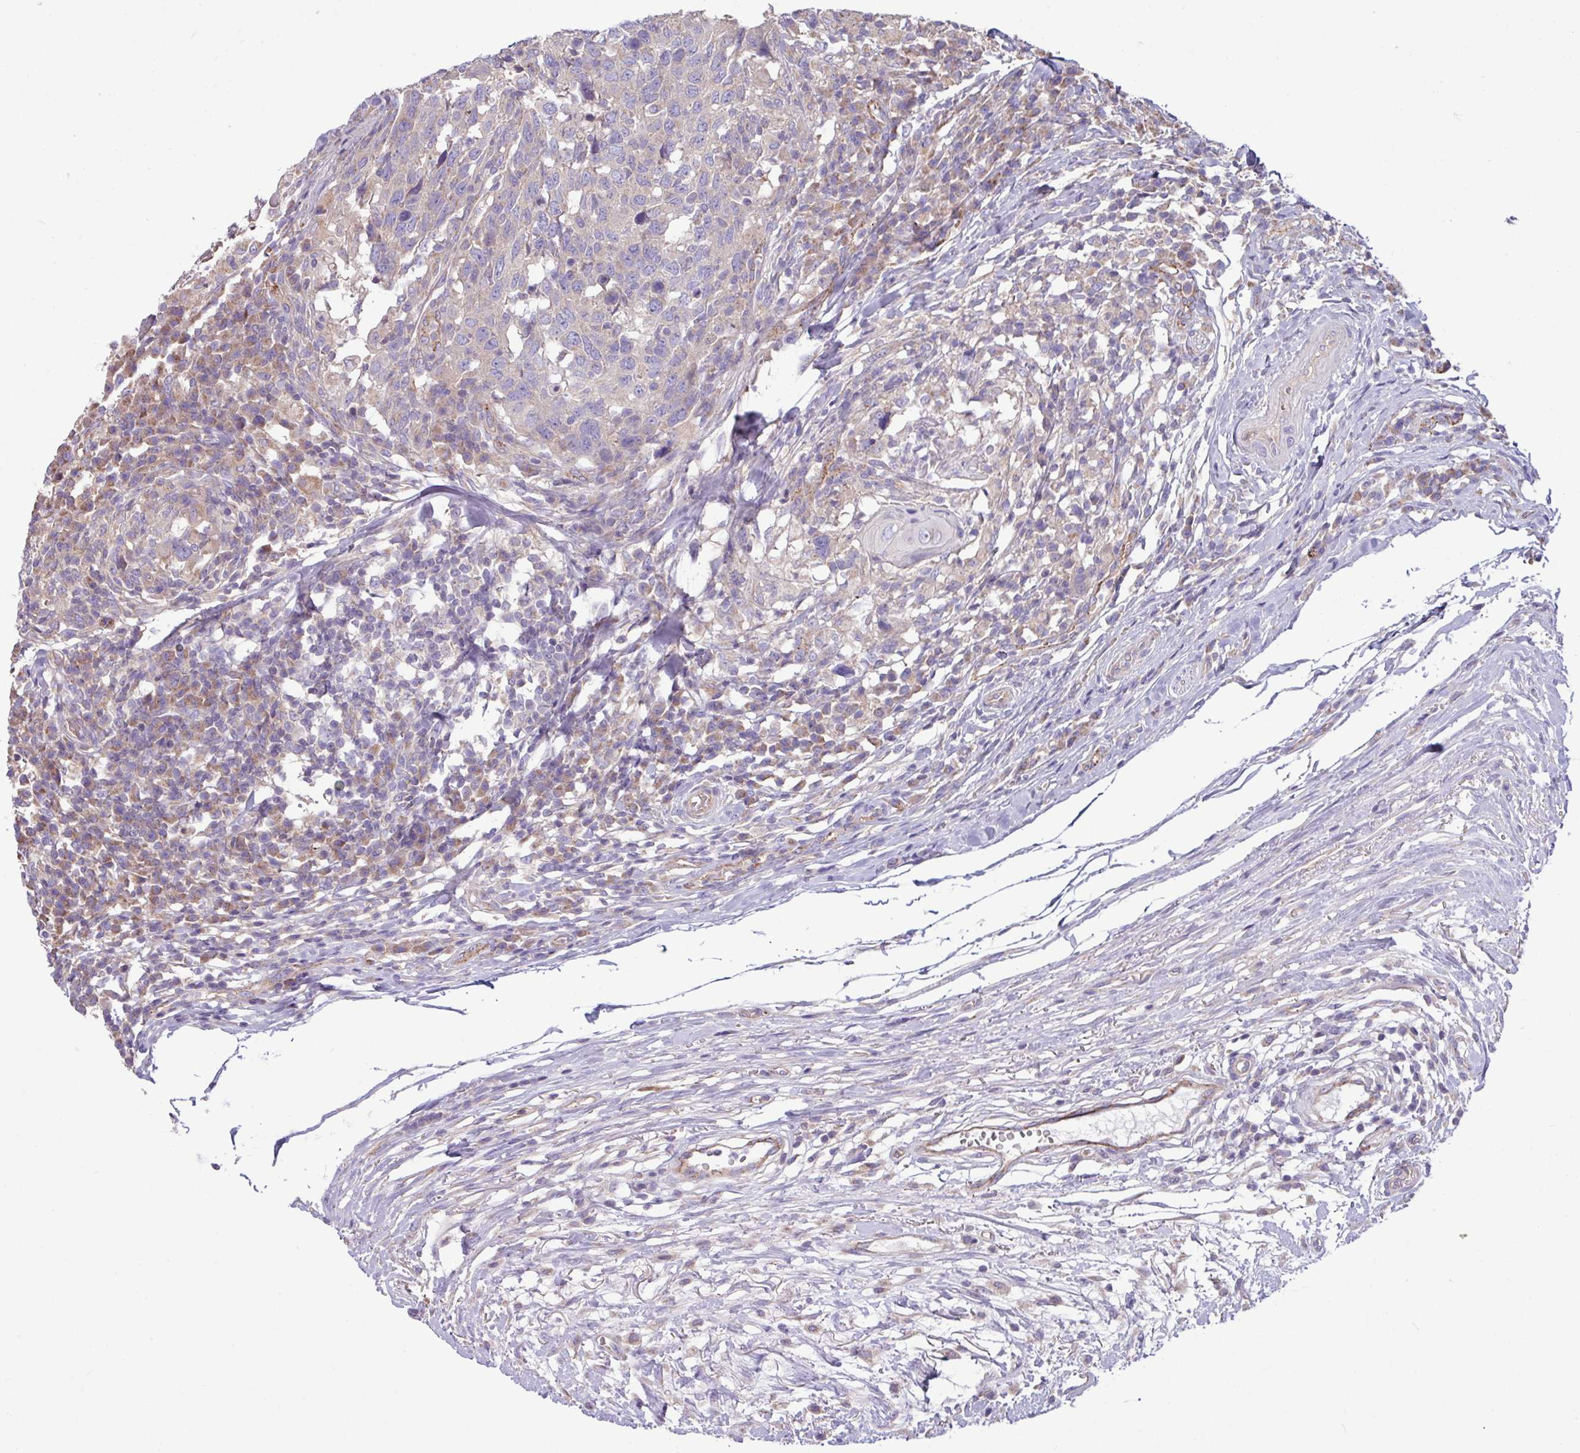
{"staining": {"intensity": "negative", "quantity": "none", "location": "none"}, "tissue": "head and neck cancer", "cell_type": "Tumor cells", "image_type": "cancer", "snomed": [{"axis": "morphology", "description": "Squamous cell carcinoma, NOS"}, {"axis": "topography", "description": "Head-Neck"}], "caption": "Tumor cells show no significant protein staining in squamous cell carcinoma (head and neck). Nuclei are stained in blue.", "gene": "PPM1J", "patient": {"sex": "male", "age": 66}}